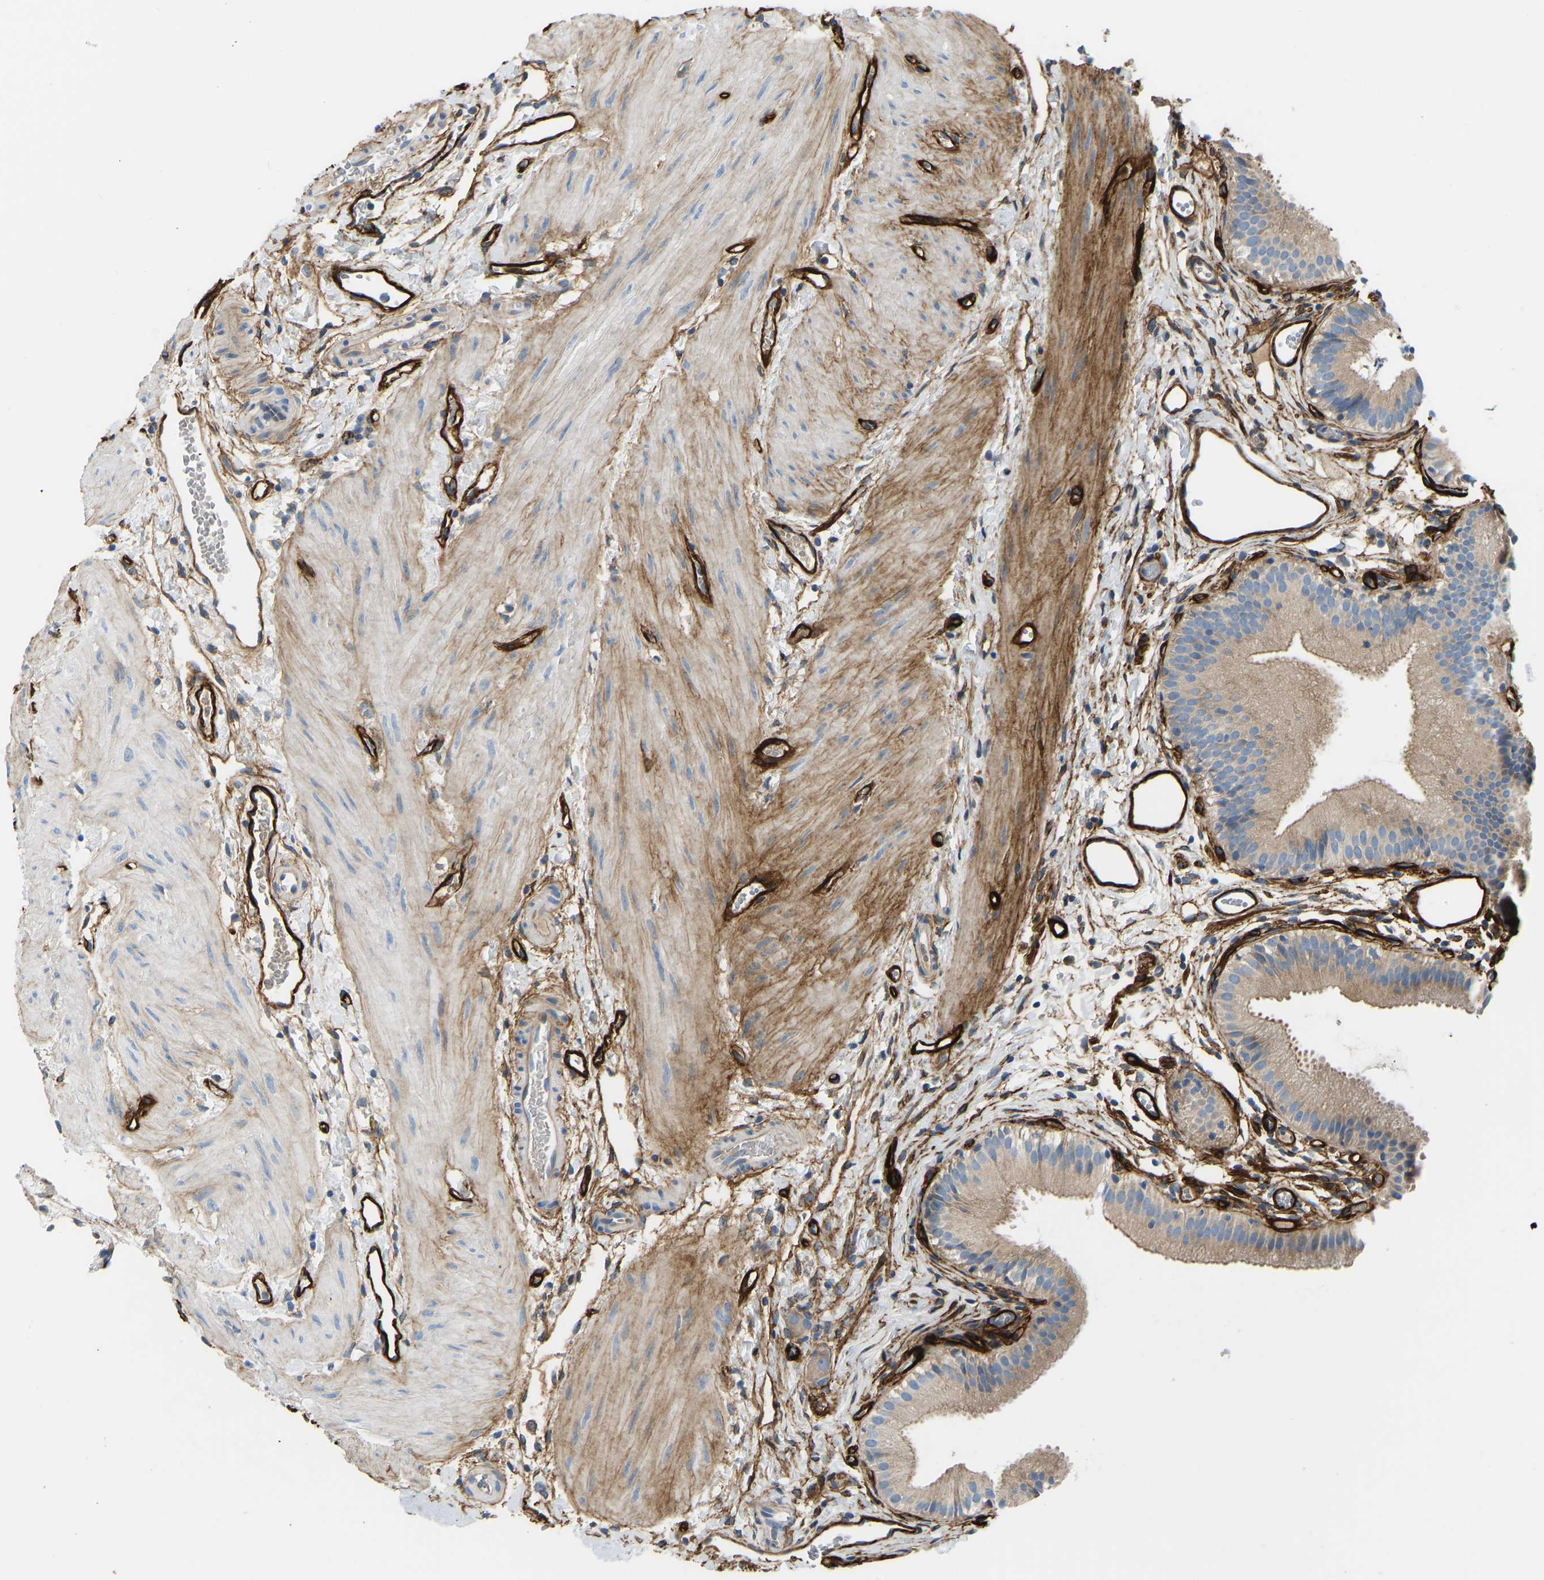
{"staining": {"intensity": "moderate", "quantity": ">75%", "location": "cytoplasmic/membranous"}, "tissue": "gallbladder", "cell_type": "Glandular cells", "image_type": "normal", "snomed": [{"axis": "morphology", "description": "Normal tissue, NOS"}, {"axis": "topography", "description": "Gallbladder"}], "caption": "High-magnification brightfield microscopy of benign gallbladder stained with DAB (brown) and counterstained with hematoxylin (blue). glandular cells exhibit moderate cytoplasmic/membranous staining is seen in approximately>75% of cells.", "gene": "COL15A1", "patient": {"sex": "female", "age": 26}}